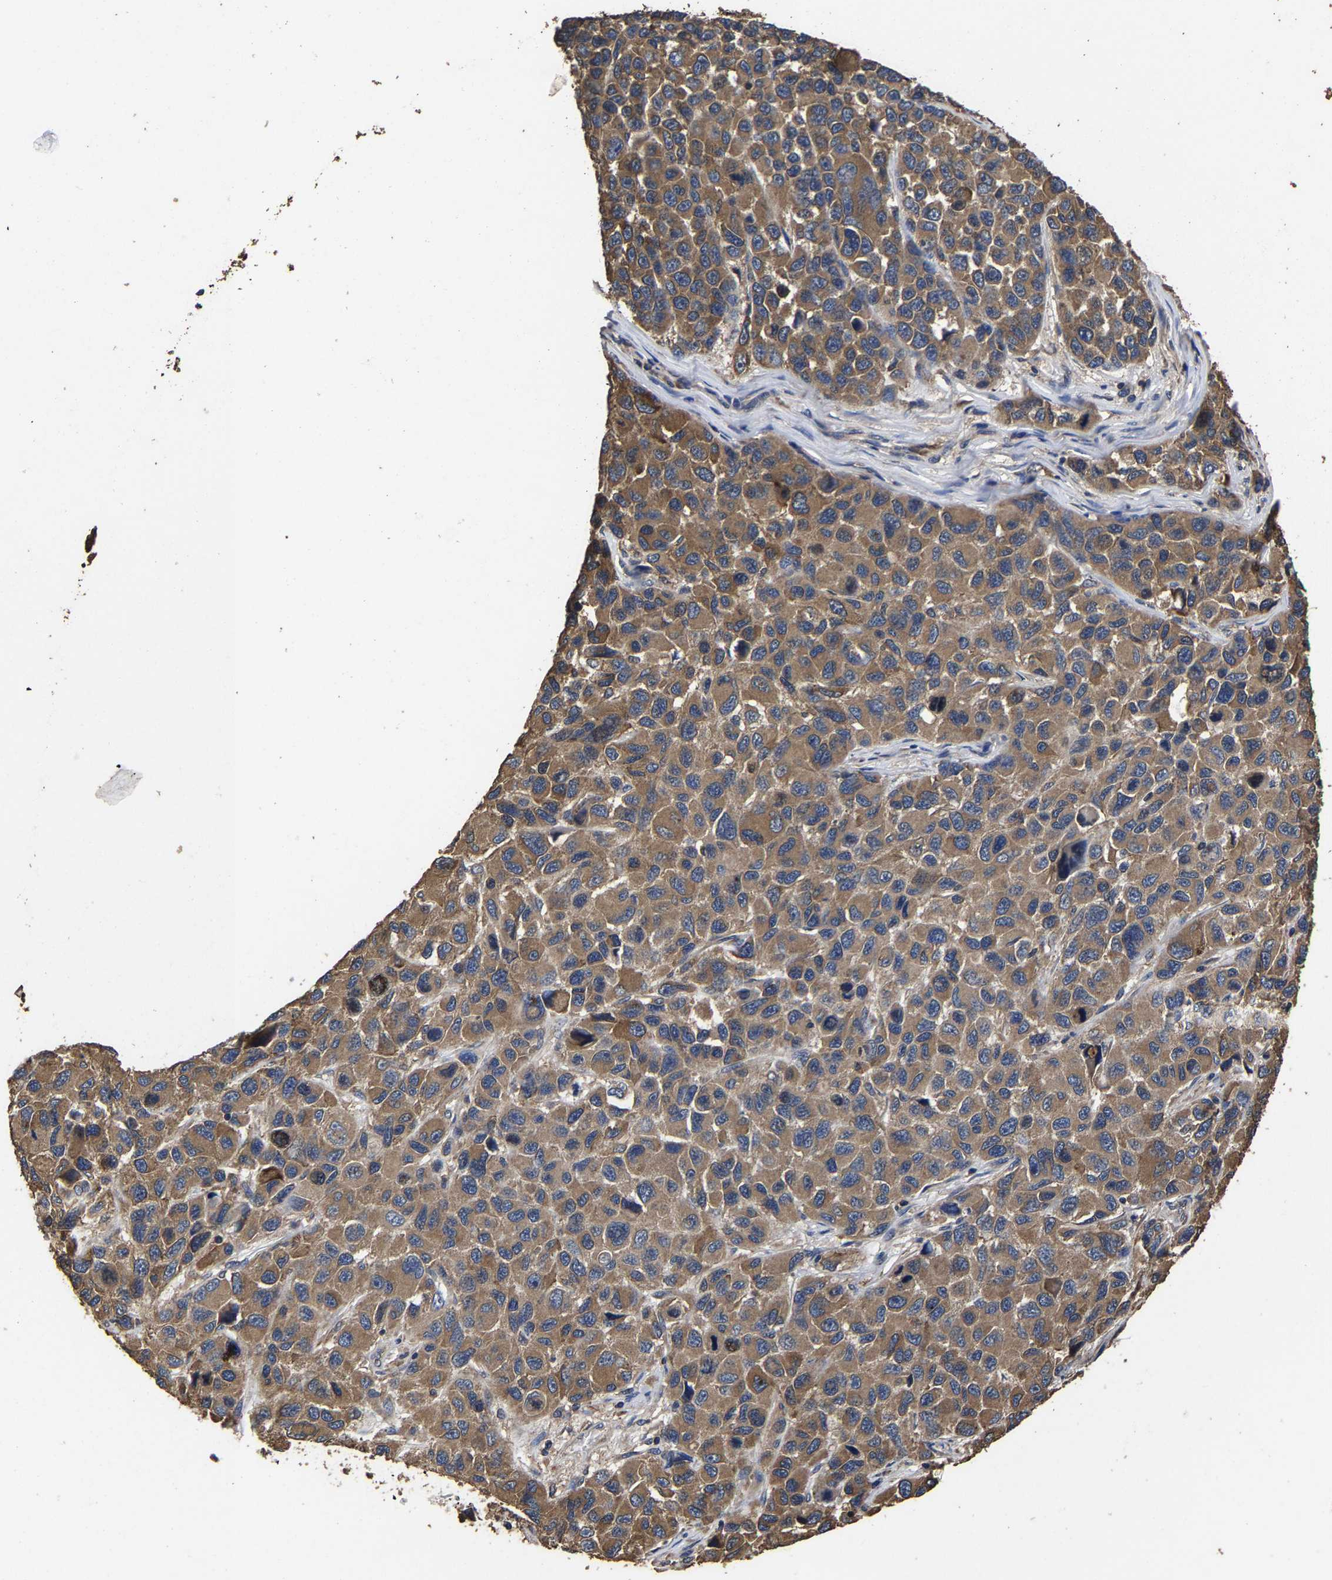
{"staining": {"intensity": "moderate", "quantity": ">75%", "location": "cytoplasmic/membranous"}, "tissue": "melanoma", "cell_type": "Tumor cells", "image_type": "cancer", "snomed": [{"axis": "morphology", "description": "Malignant melanoma, NOS"}, {"axis": "topography", "description": "Skin"}], "caption": "Immunohistochemical staining of melanoma reveals moderate cytoplasmic/membranous protein expression in about >75% of tumor cells.", "gene": "ITCH", "patient": {"sex": "male", "age": 53}}